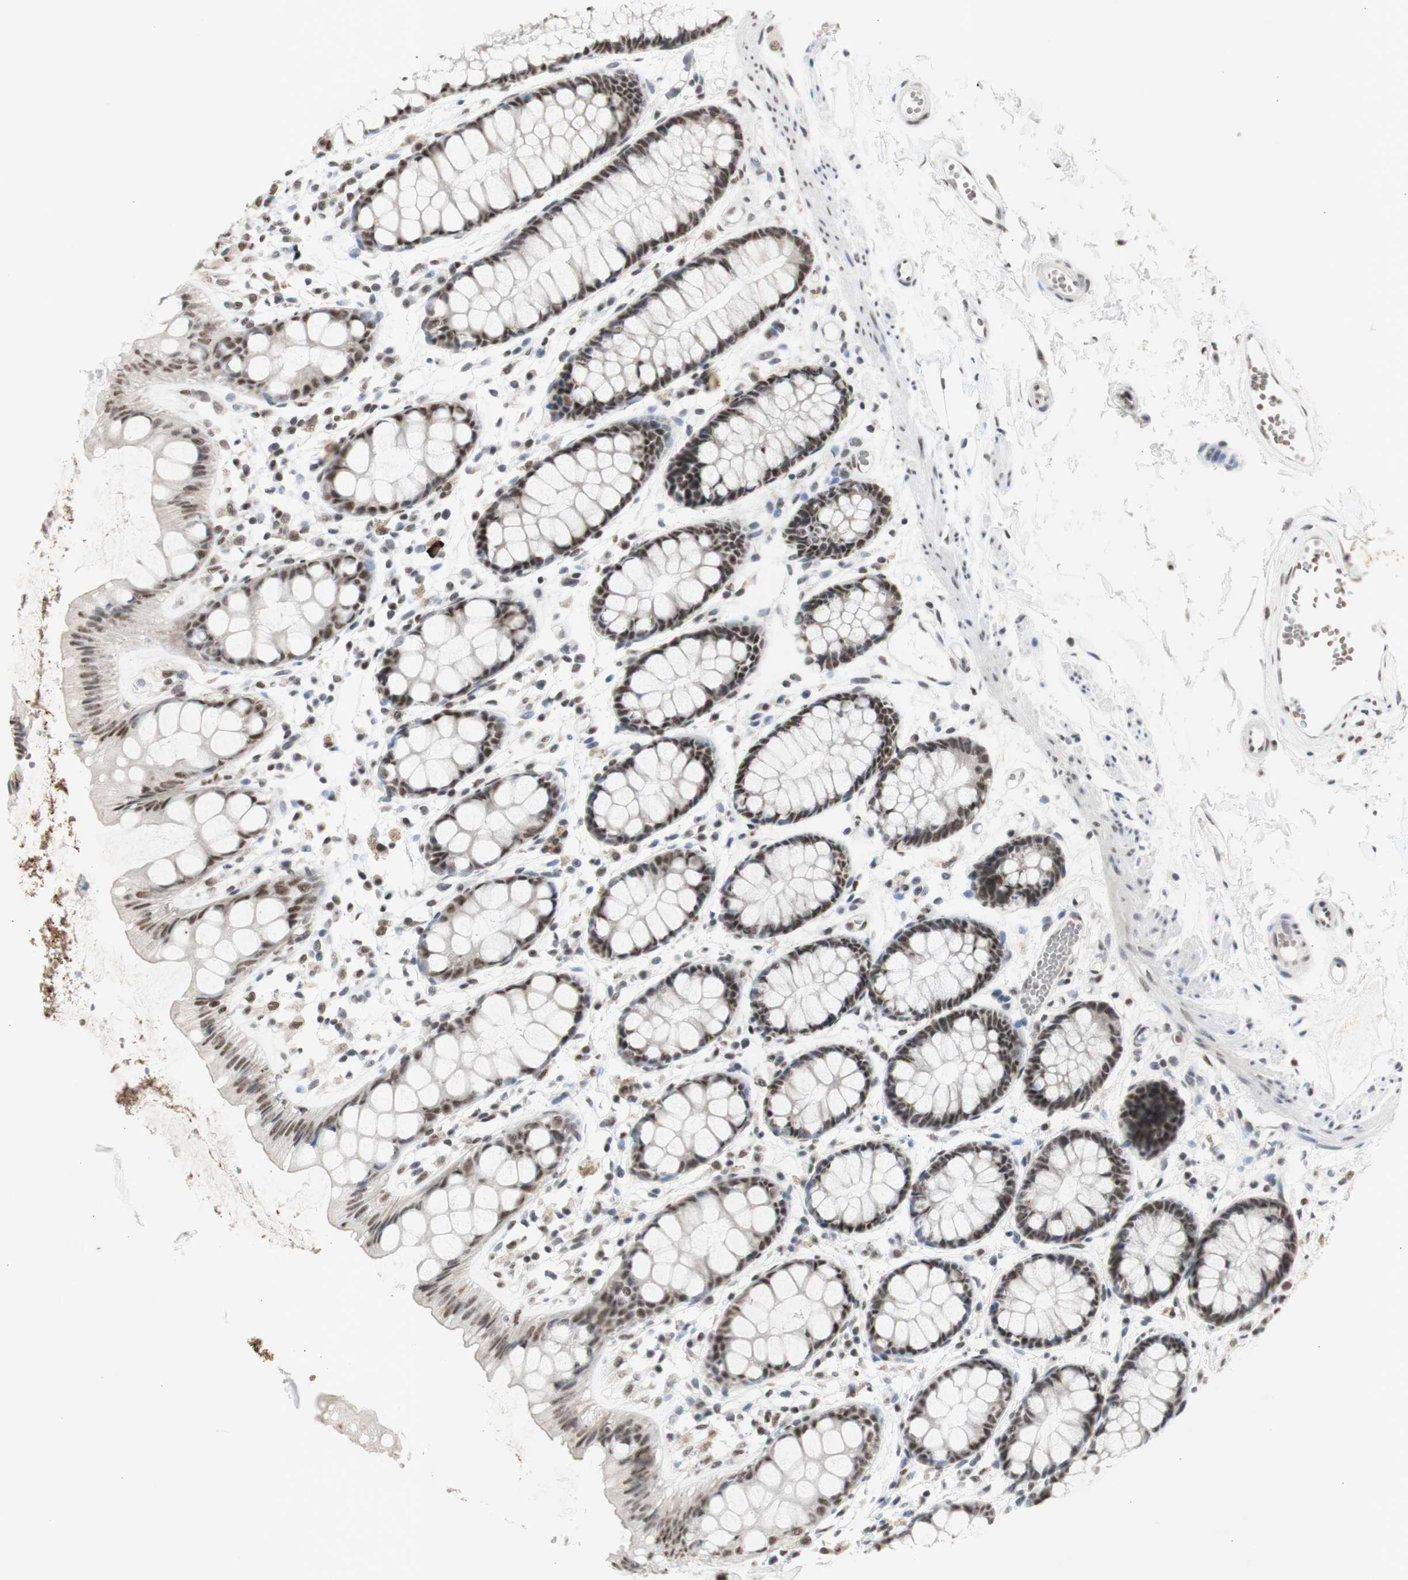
{"staining": {"intensity": "strong", "quantity": ">75%", "location": "nuclear"}, "tissue": "rectum", "cell_type": "Glandular cells", "image_type": "normal", "snomed": [{"axis": "morphology", "description": "Normal tissue, NOS"}, {"axis": "topography", "description": "Rectum"}], "caption": "Immunohistochemistry (IHC) staining of benign rectum, which displays high levels of strong nuclear expression in approximately >75% of glandular cells indicating strong nuclear protein expression. The staining was performed using DAB (brown) for protein detection and nuclei were counterstained in hematoxylin (blue).", "gene": "SNRPB", "patient": {"sex": "female", "age": 66}}